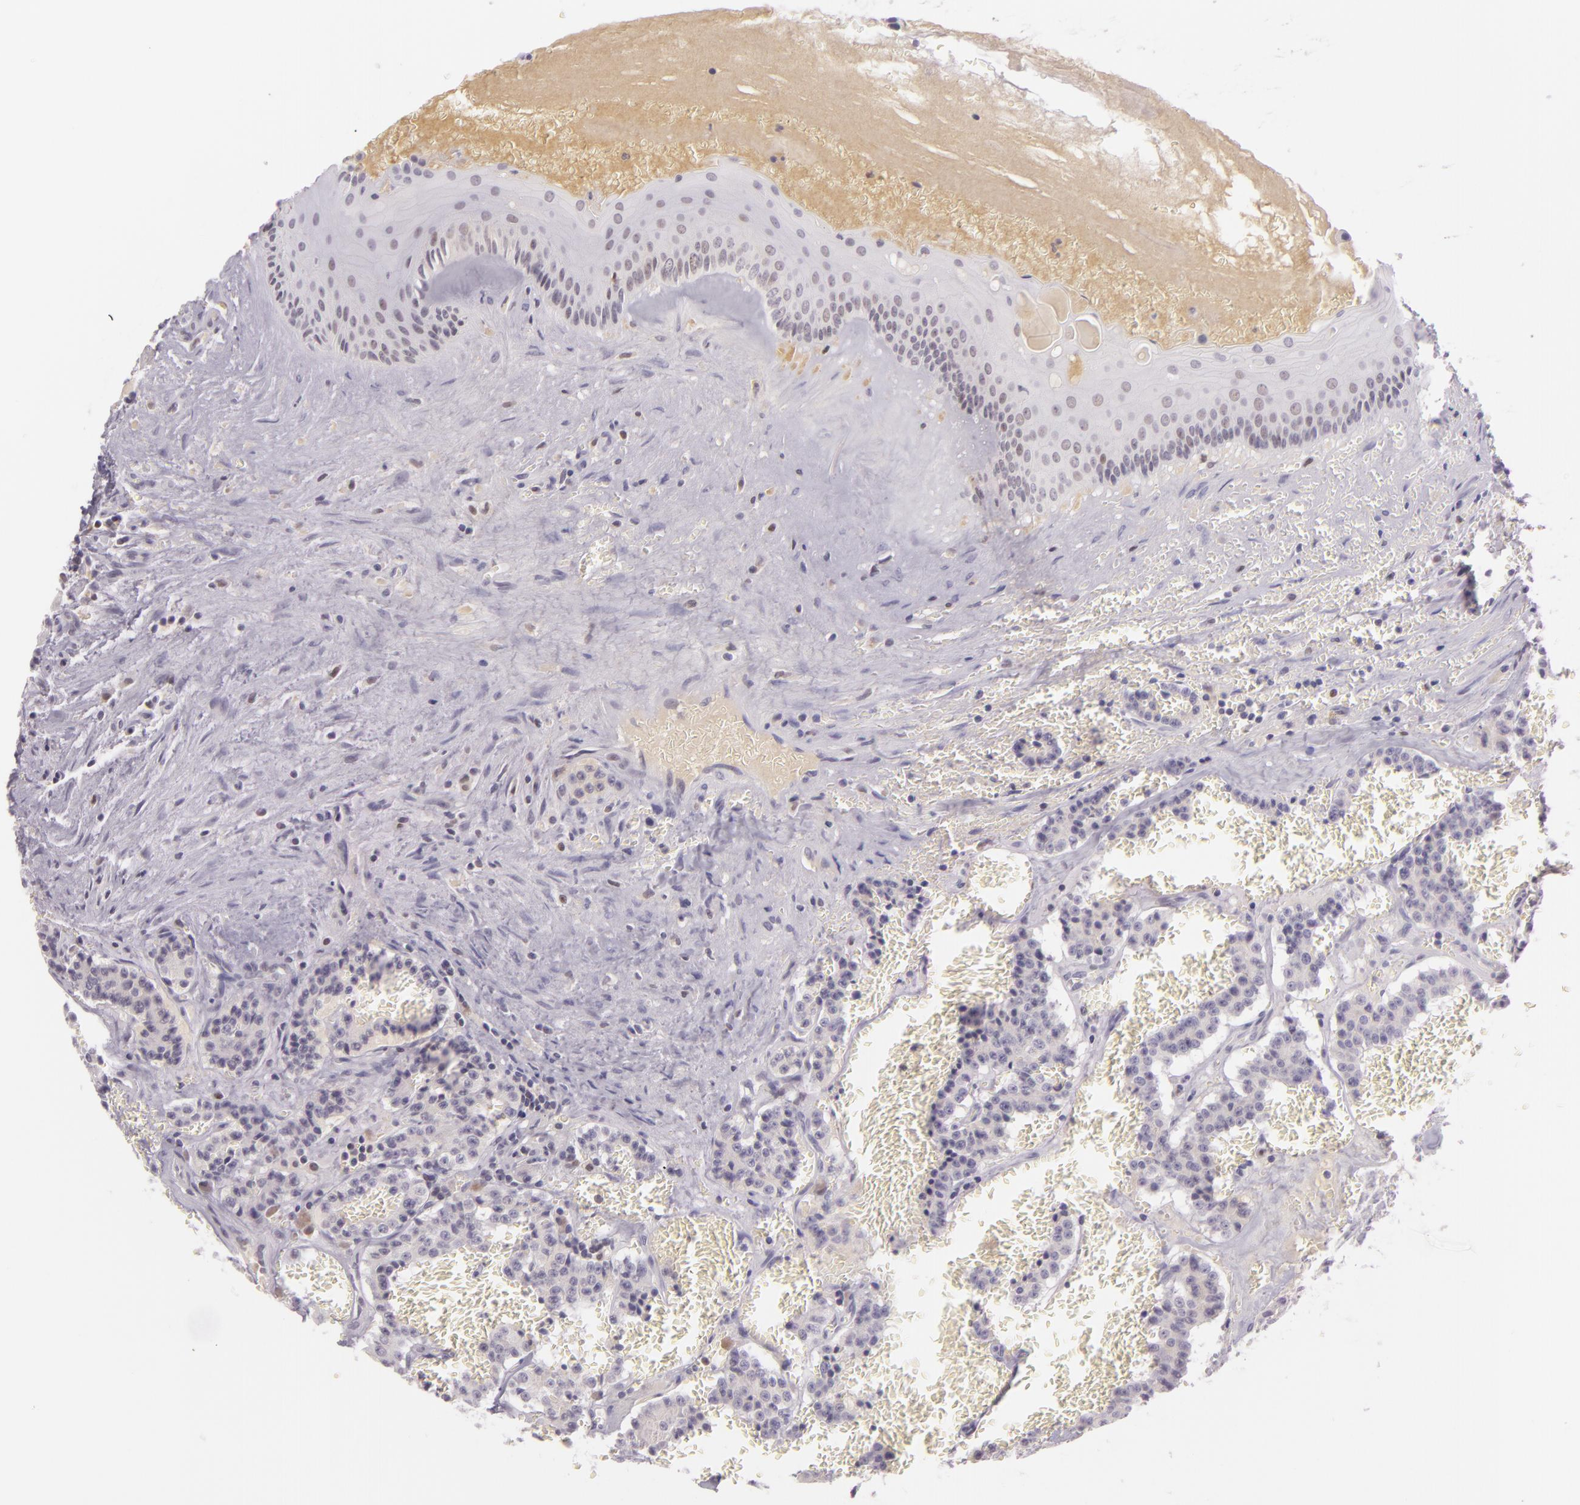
{"staining": {"intensity": "negative", "quantity": "none", "location": "none"}, "tissue": "carcinoid", "cell_type": "Tumor cells", "image_type": "cancer", "snomed": [{"axis": "morphology", "description": "Carcinoid, malignant, NOS"}, {"axis": "topography", "description": "Bronchus"}], "caption": "High power microscopy micrograph of an IHC image of carcinoid, revealing no significant staining in tumor cells. The staining is performed using DAB (3,3'-diaminobenzidine) brown chromogen with nuclei counter-stained in using hematoxylin.", "gene": "CHEK2", "patient": {"sex": "male", "age": 55}}